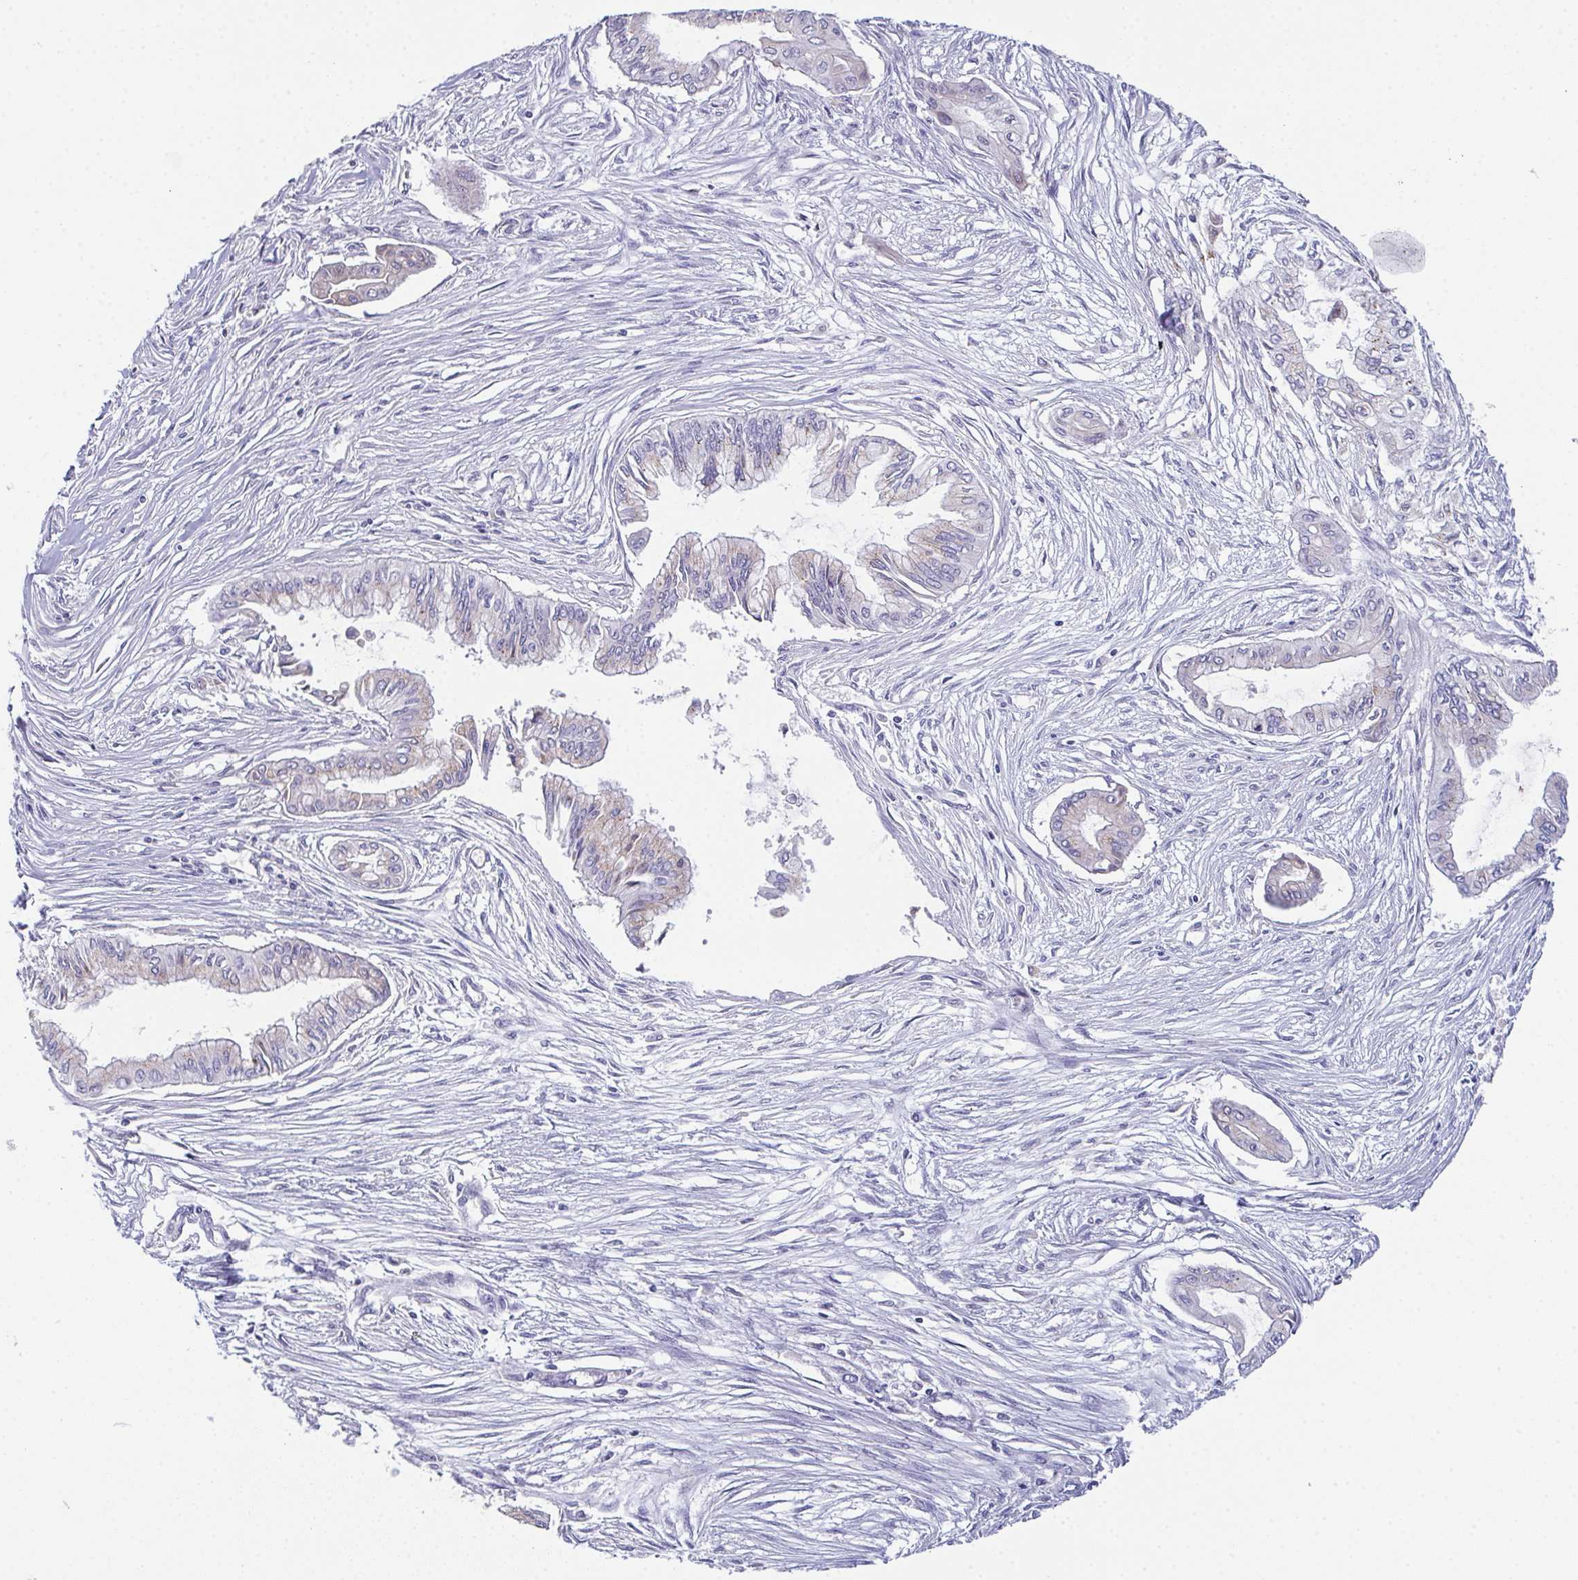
{"staining": {"intensity": "negative", "quantity": "none", "location": "none"}, "tissue": "pancreatic cancer", "cell_type": "Tumor cells", "image_type": "cancer", "snomed": [{"axis": "morphology", "description": "Adenocarcinoma, NOS"}, {"axis": "topography", "description": "Pancreas"}], "caption": "There is no significant staining in tumor cells of pancreatic adenocarcinoma.", "gene": "TEX19", "patient": {"sex": "female", "age": 68}}